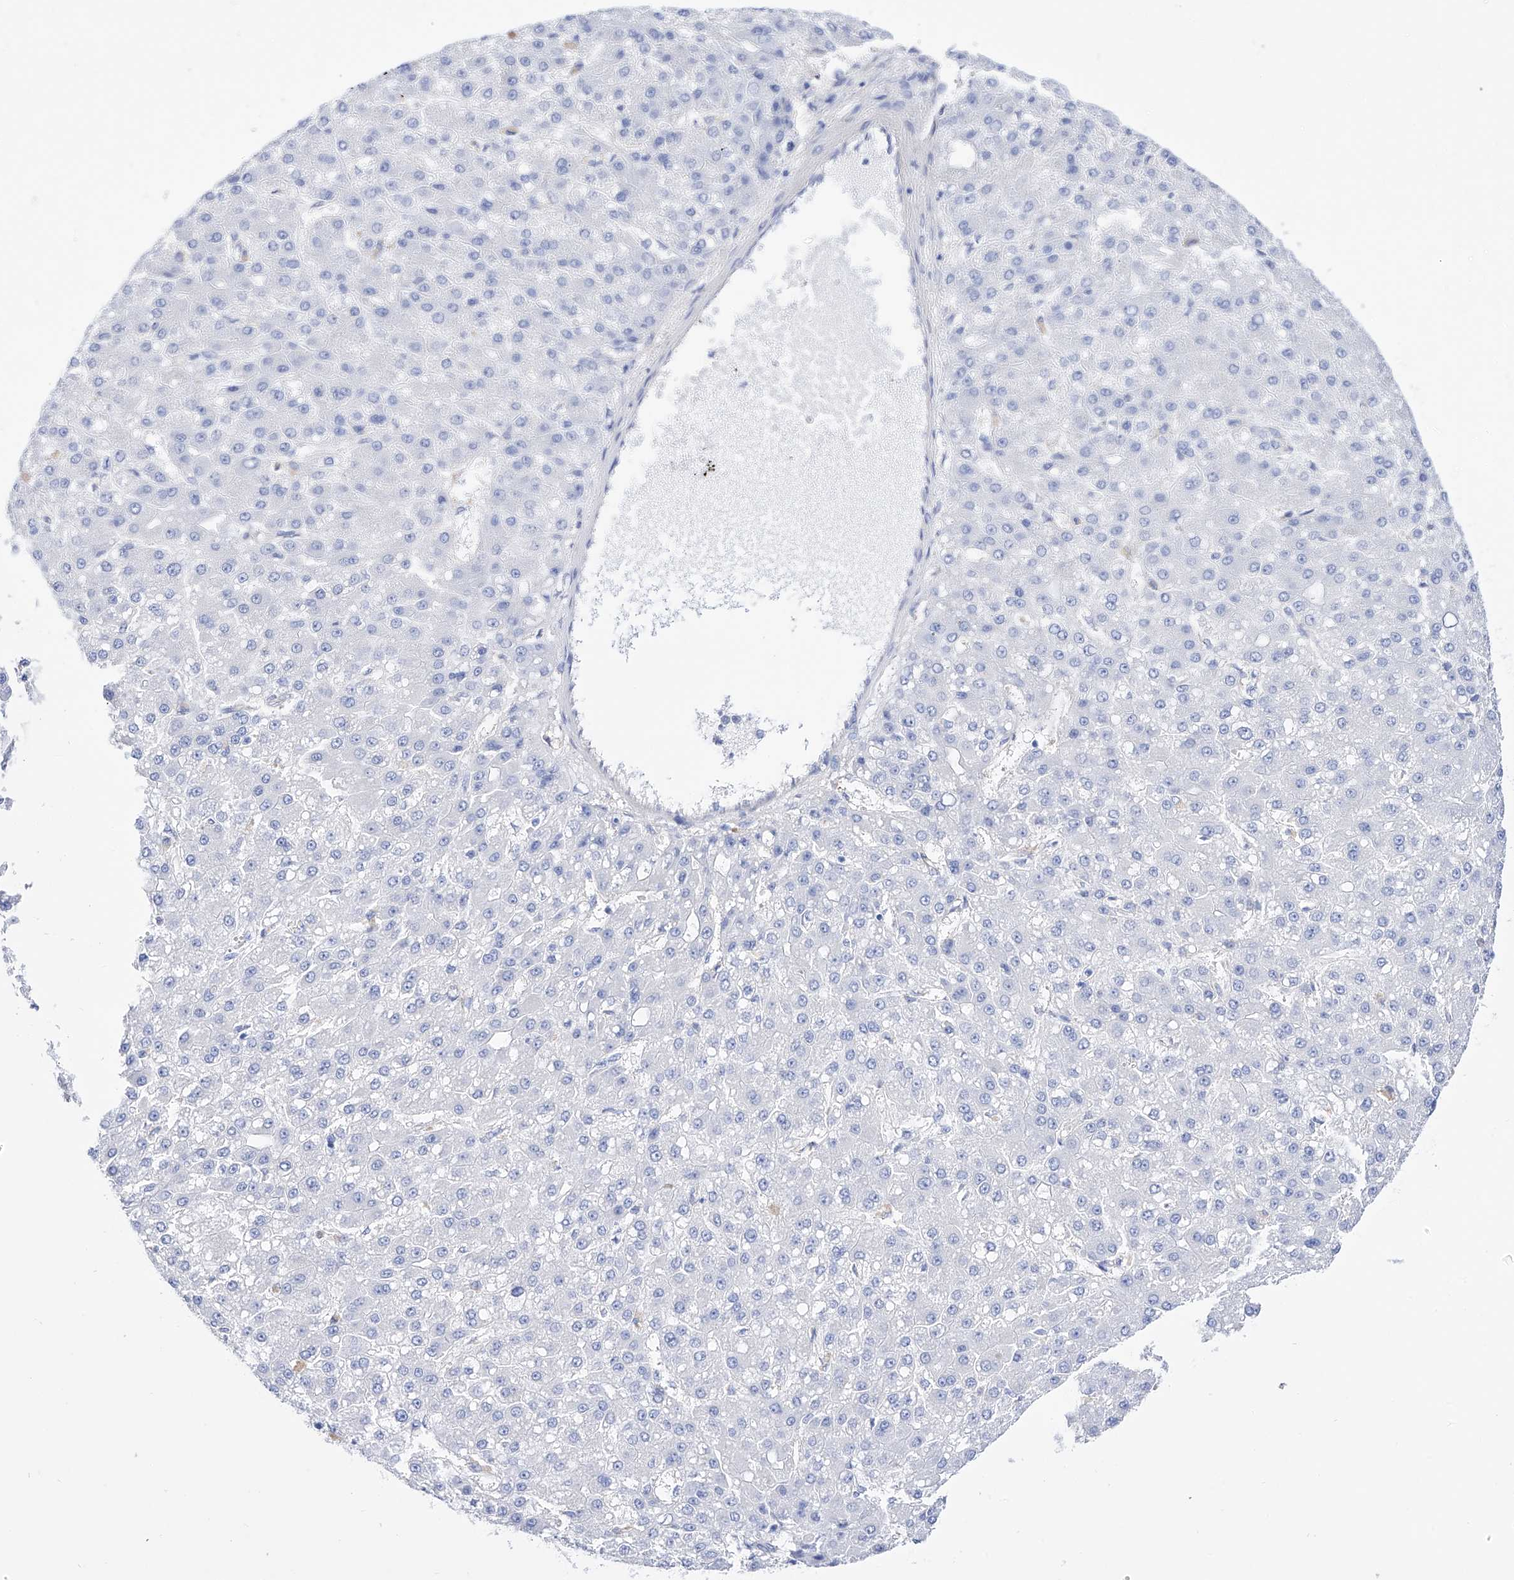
{"staining": {"intensity": "negative", "quantity": "none", "location": "none"}, "tissue": "liver cancer", "cell_type": "Tumor cells", "image_type": "cancer", "snomed": [{"axis": "morphology", "description": "Carcinoma, Hepatocellular, NOS"}, {"axis": "topography", "description": "Liver"}], "caption": "Hepatocellular carcinoma (liver) was stained to show a protein in brown. There is no significant positivity in tumor cells.", "gene": "ZNF653", "patient": {"sex": "male", "age": 67}}